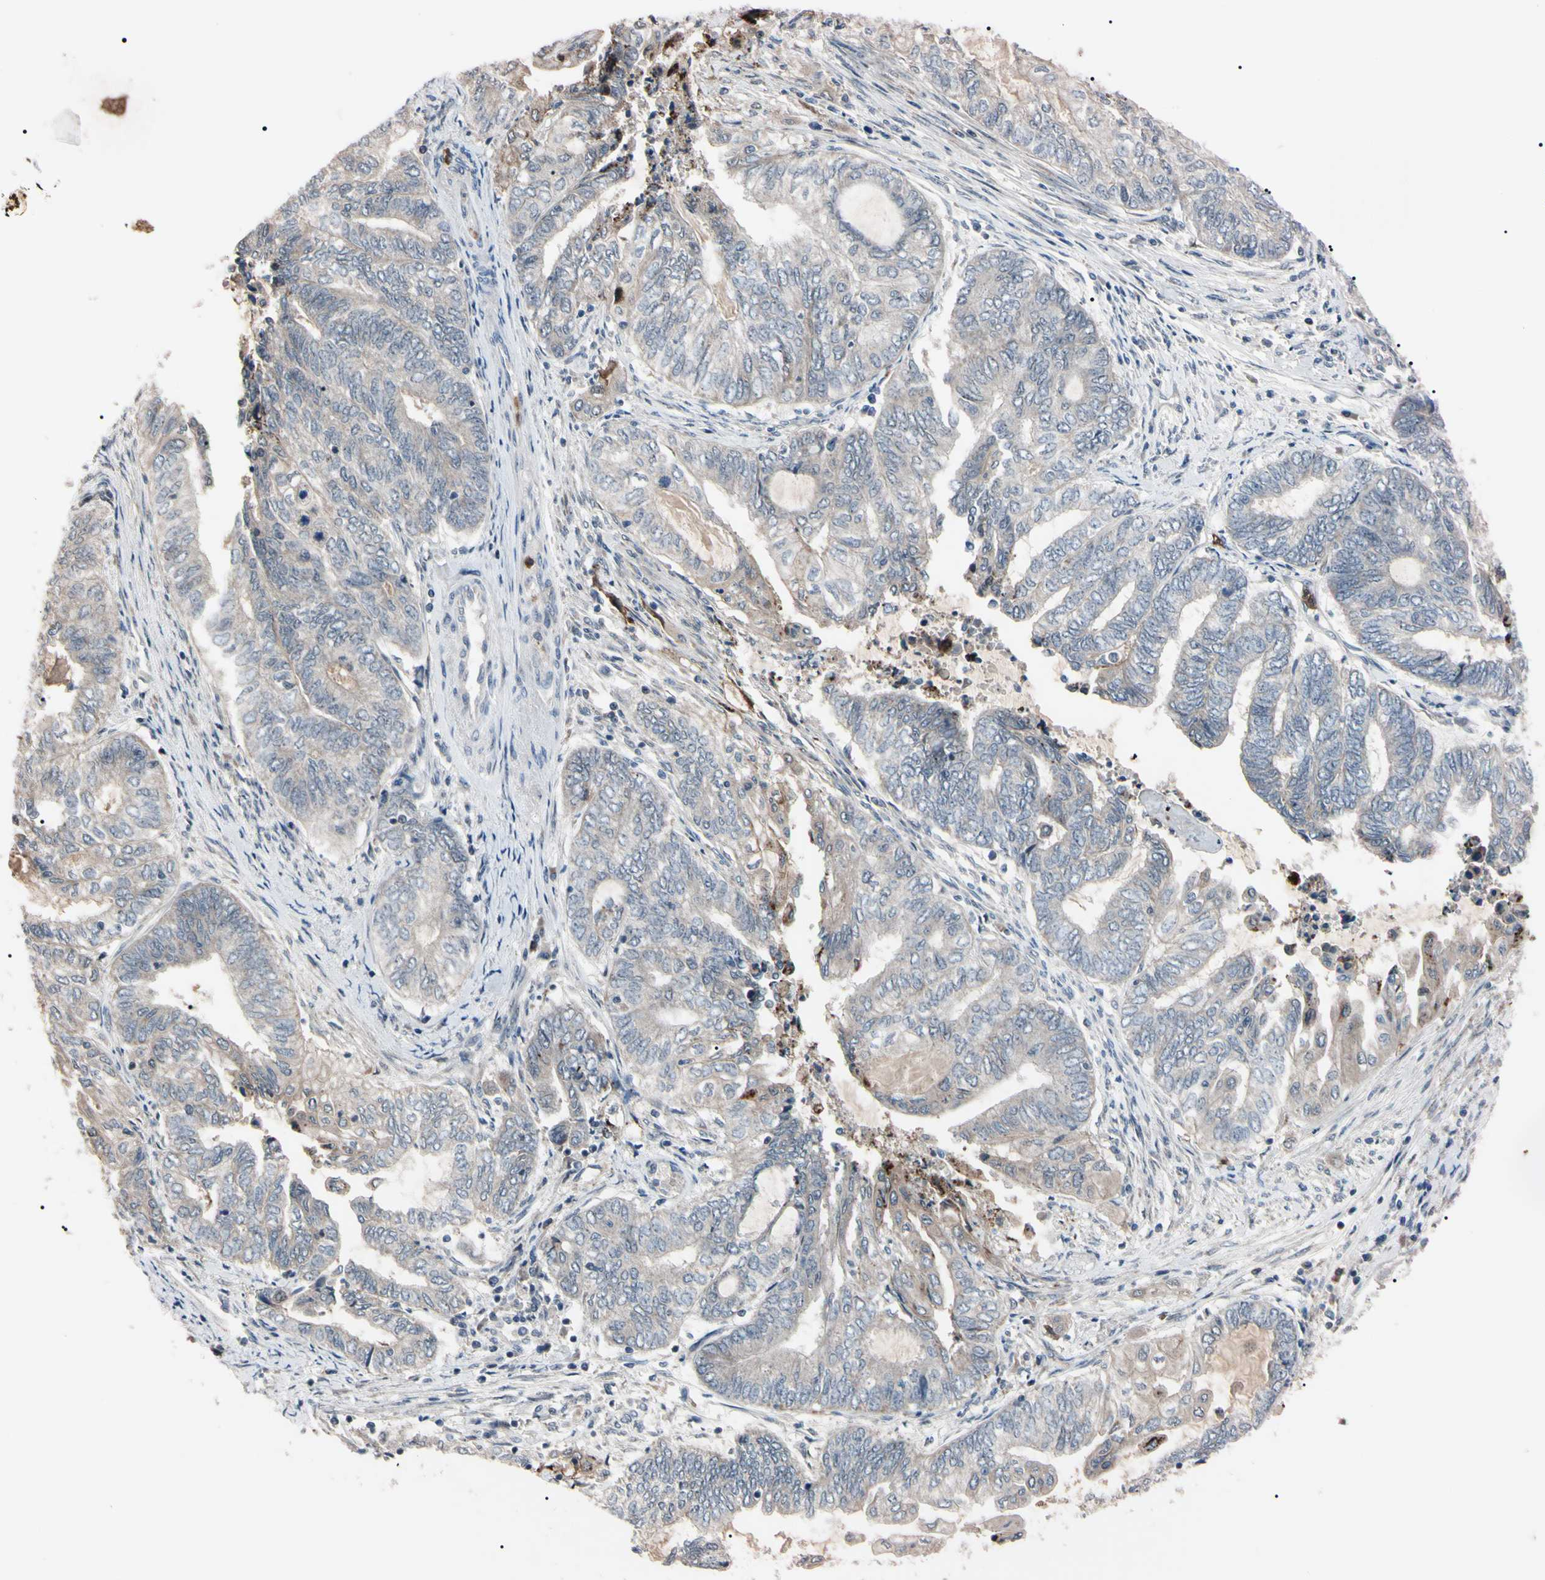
{"staining": {"intensity": "weak", "quantity": ">75%", "location": "cytoplasmic/membranous"}, "tissue": "endometrial cancer", "cell_type": "Tumor cells", "image_type": "cancer", "snomed": [{"axis": "morphology", "description": "Adenocarcinoma, NOS"}, {"axis": "topography", "description": "Uterus"}, {"axis": "topography", "description": "Endometrium"}], "caption": "Immunohistochemistry (IHC) staining of endometrial adenocarcinoma, which displays low levels of weak cytoplasmic/membranous expression in about >75% of tumor cells indicating weak cytoplasmic/membranous protein expression. The staining was performed using DAB (3,3'-diaminobenzidine) (brown) for protein detection and nuclei were counterstained in hematoxylin (blue).", "gene": "TRAF5", "patient": {"sex": "female", "age": 70}}